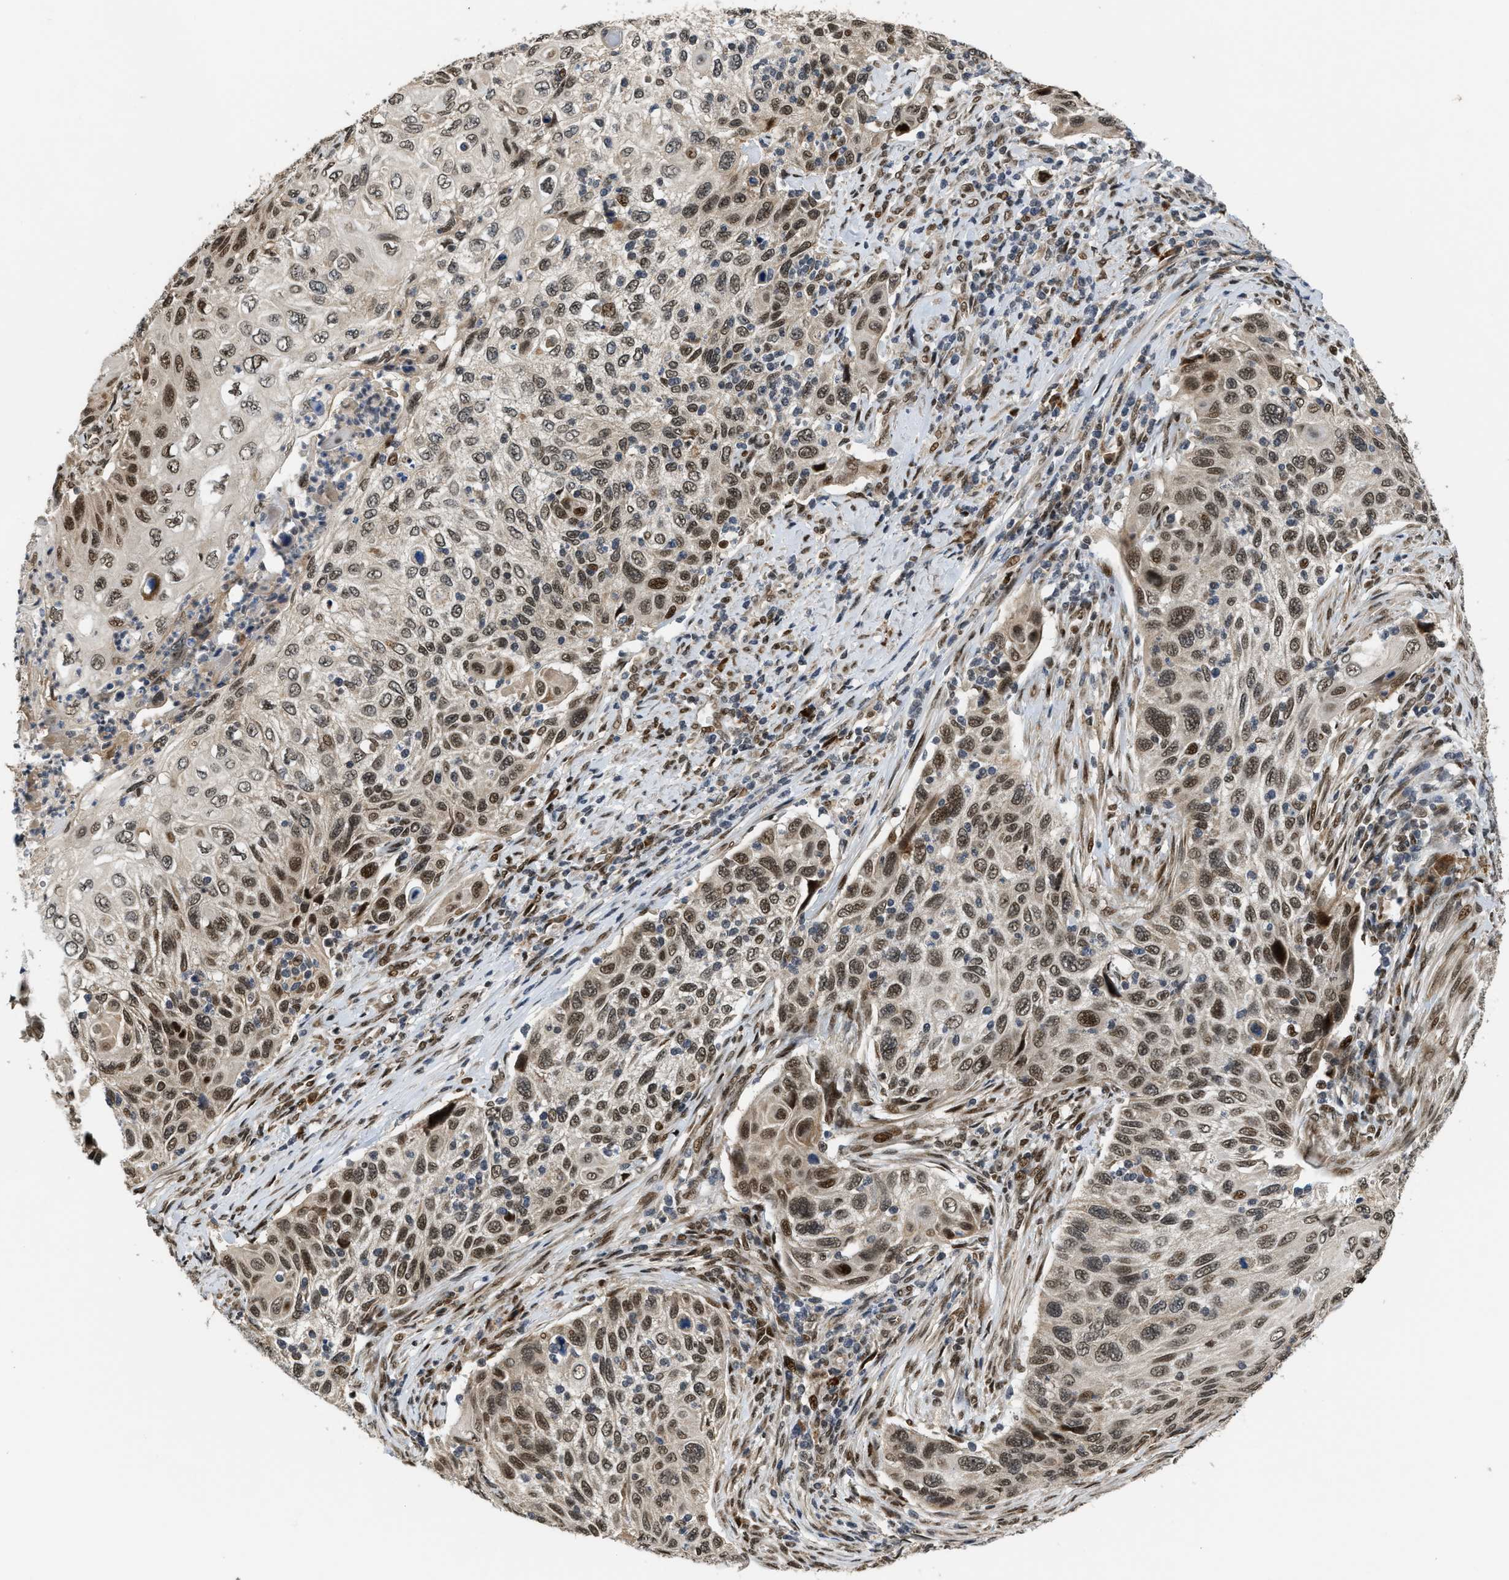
{"staining": {"intensity": "moderate", "quantity": ">75%", "location": "nuclear"}, "tissue": "cervical cancer", "cell_type": "Tumor cells", "image_type": "cancer", "snomed": [{"axis": "morphology", "description": "Squamous cell carcinoma, NOS"}, {"axis": "topography", "description": "Cervix"}], "caption": "Protein expression by immunohistochemistry (IHC) shows moderate nuclear positivity in approximately >75% of tumor cells in squamous cell carcinoma (cervical).", "gene": "SERTAD2", "patient": {"sex": "female", "age": 70}}